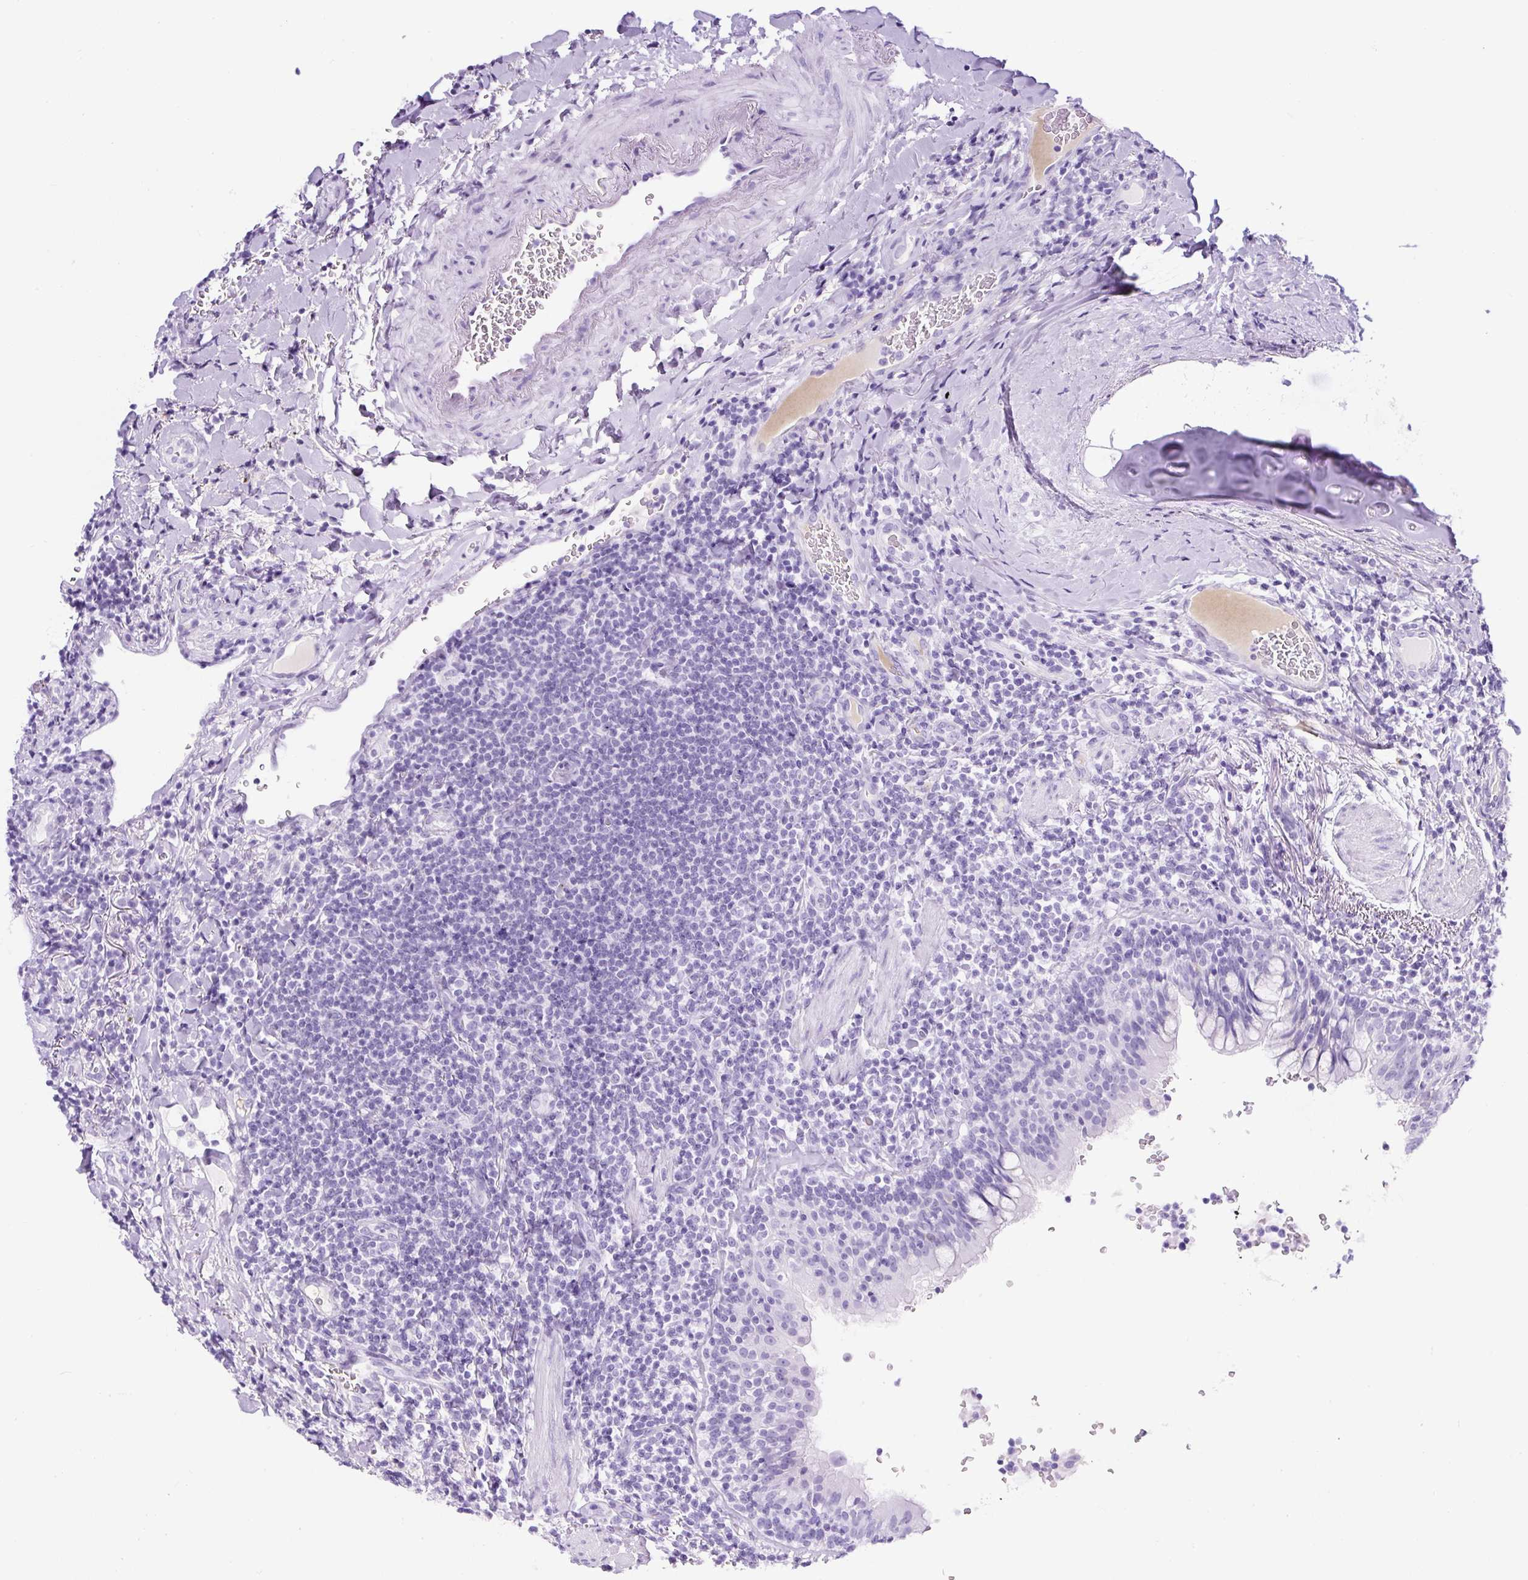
{"staining": {"intensity": "negative", "quantity": "none", "location": "none"}, "tissue": "lymphoma", "cell_type": "Tumor cells", "image_type": "cancer", "snomed": [{"axis": "morphology", "description": "Malignant lymphoma, non-Hodgkin's type, Low grade"}, {"axis": "topography", "description": "Lung"}], "caption": "Immunohistochemistry (IHC) photomicrograph of human low-grade malignant lymphoma, non-Hodgkin's type stained for a protein (brown), which displays no staining in tumor cells. The staining is performed using DAB (3,3'-diaminobenzidine) brown chromogen with nuclei counter-stained in using hematoxylin.", "gene": "TMEM200B", "patient": {"sex": "female", "age": 71}}